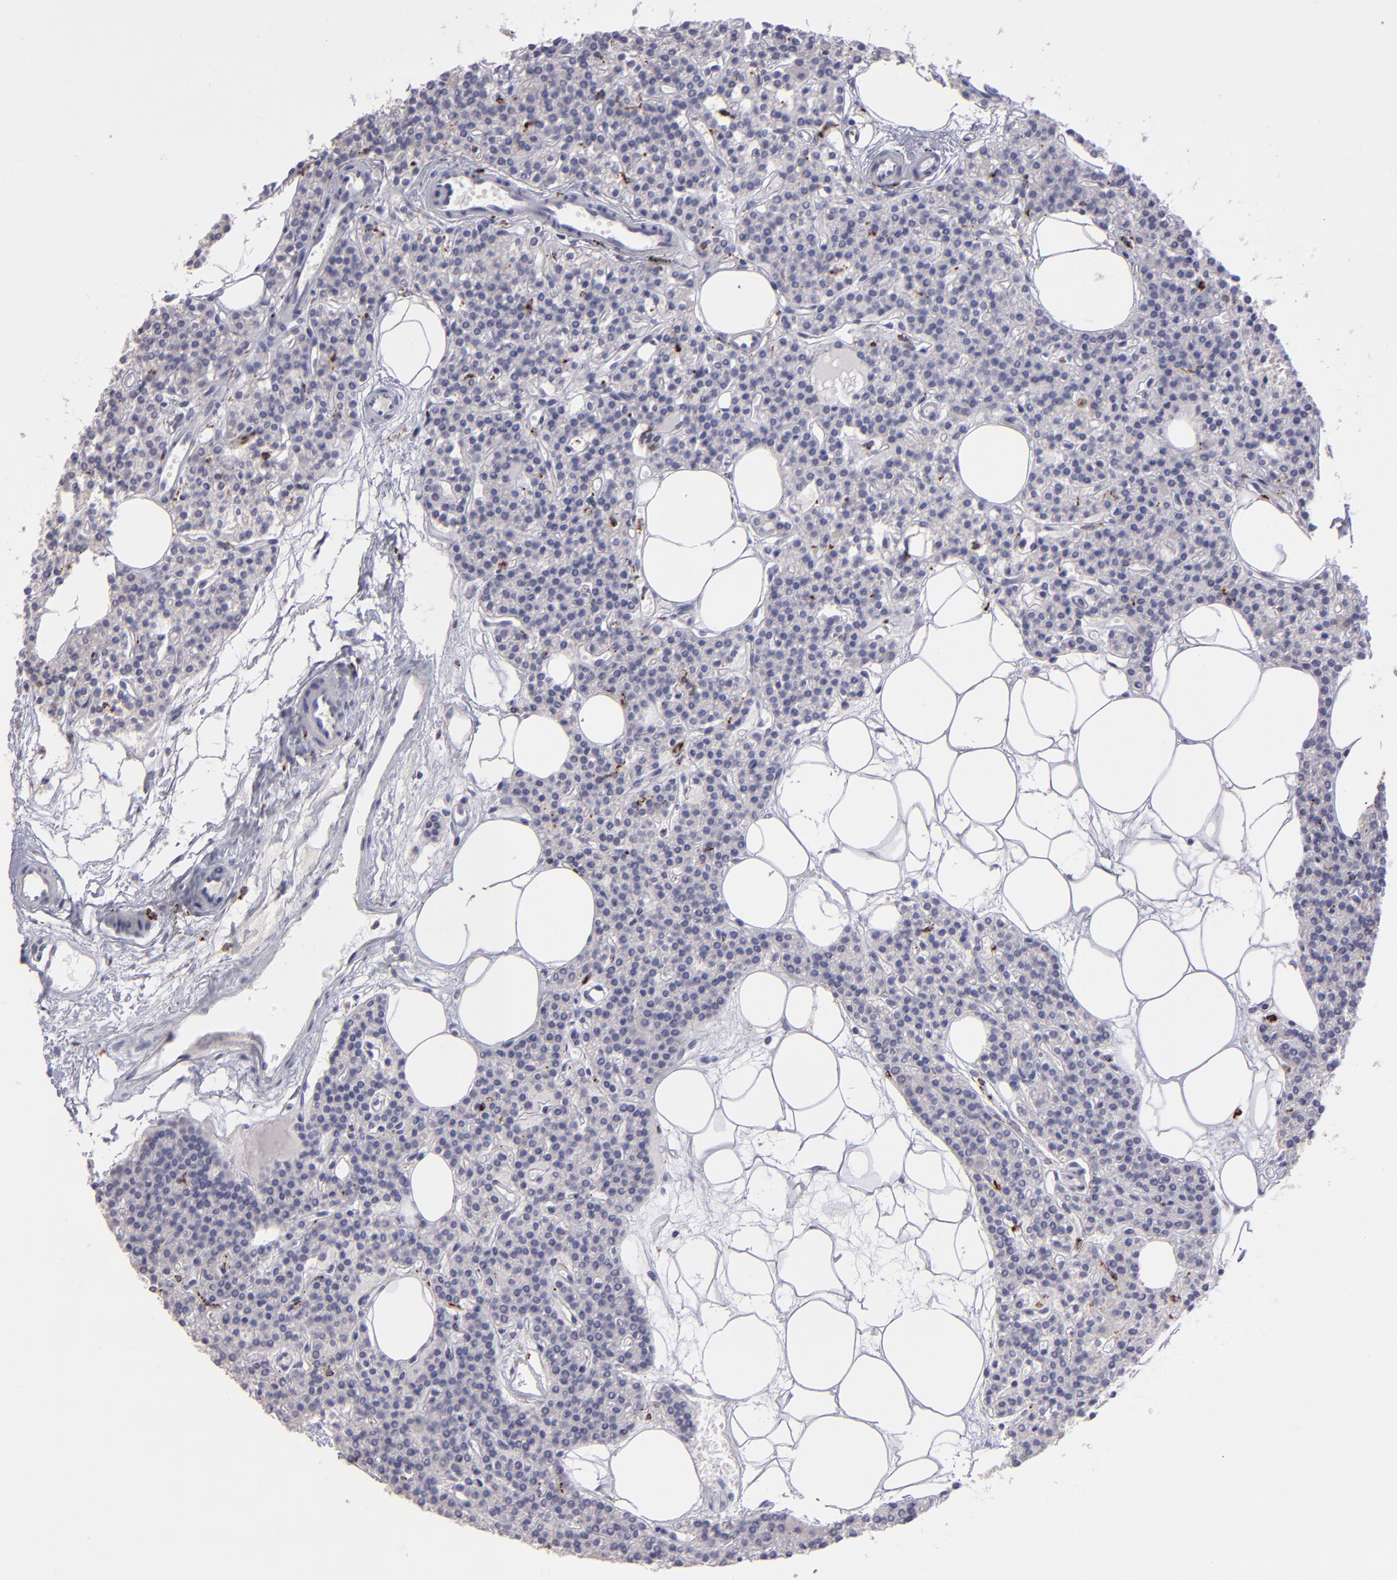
{"staining": {"intensity": "negative", "quantity": "none", "location": "none"}, "tissue": "parathyroid gland", "cell_type": "Glandular cells", "image_type": "normal", "snomed": [{"axis": "morphology", "description": "Normal tissue, NOS"}, {"axis": "topography", "description": "Parathyroid gland"}], "caption": "Glandular cells show no significant positivity in benign parathyroid gland.", "gene": "CTSS", "patient": {"sex": "male", "age": 24}}